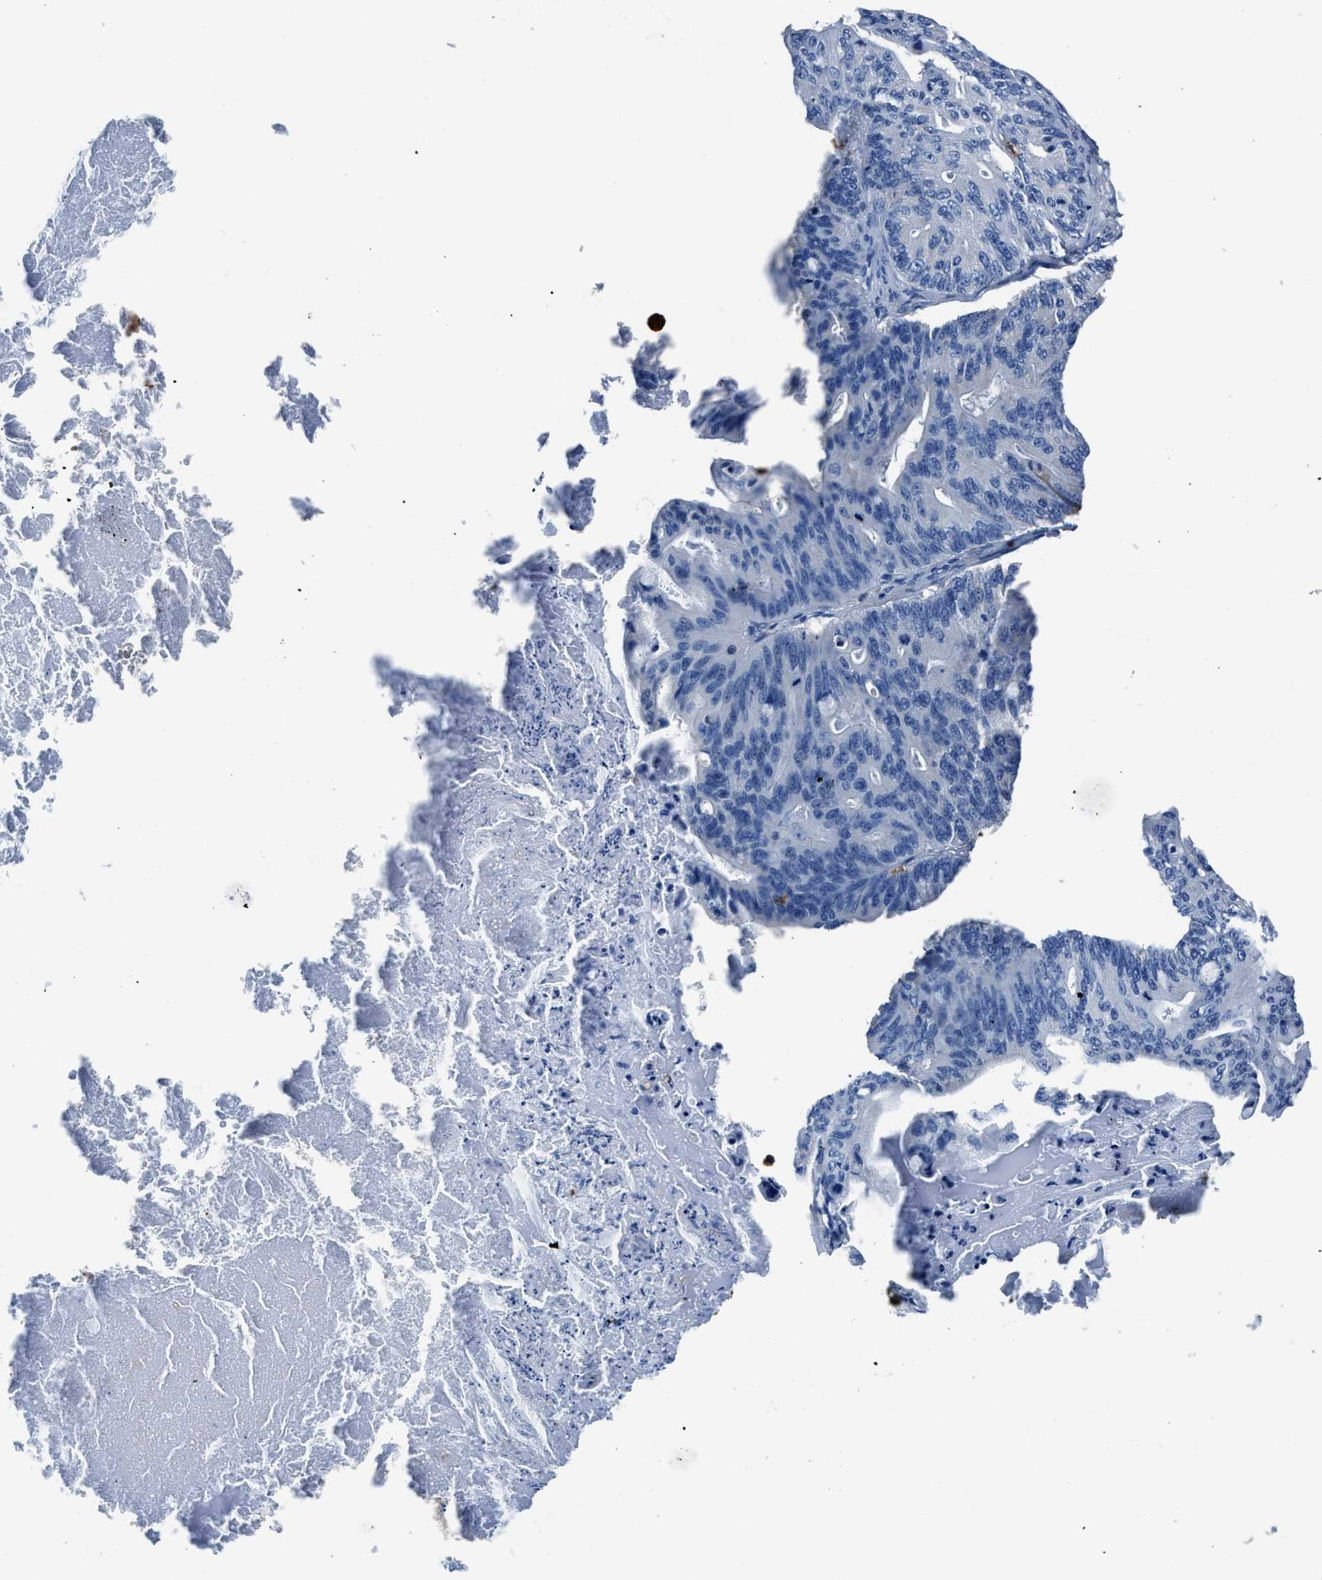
{"staining": {"intensity": "negative", "quantity": "none", "location": "none"}, "tissue": "ovarian cancer", "cell_type": "Tumor cells", "image_type": "cancer", "snomed": [{"axis": "morphology", "description": "Cystadenocarcinoma, mucinous, NOS"}, {"axis": "topography", "description": "Ovary"}], "caption": "Human mucinous cystadenocarcinoma (ovarian) stained for a protein using IHC reveals no positivity in tumor cells.", "gene": "FTL", "patient": {"sex": "female", "age": 36}}